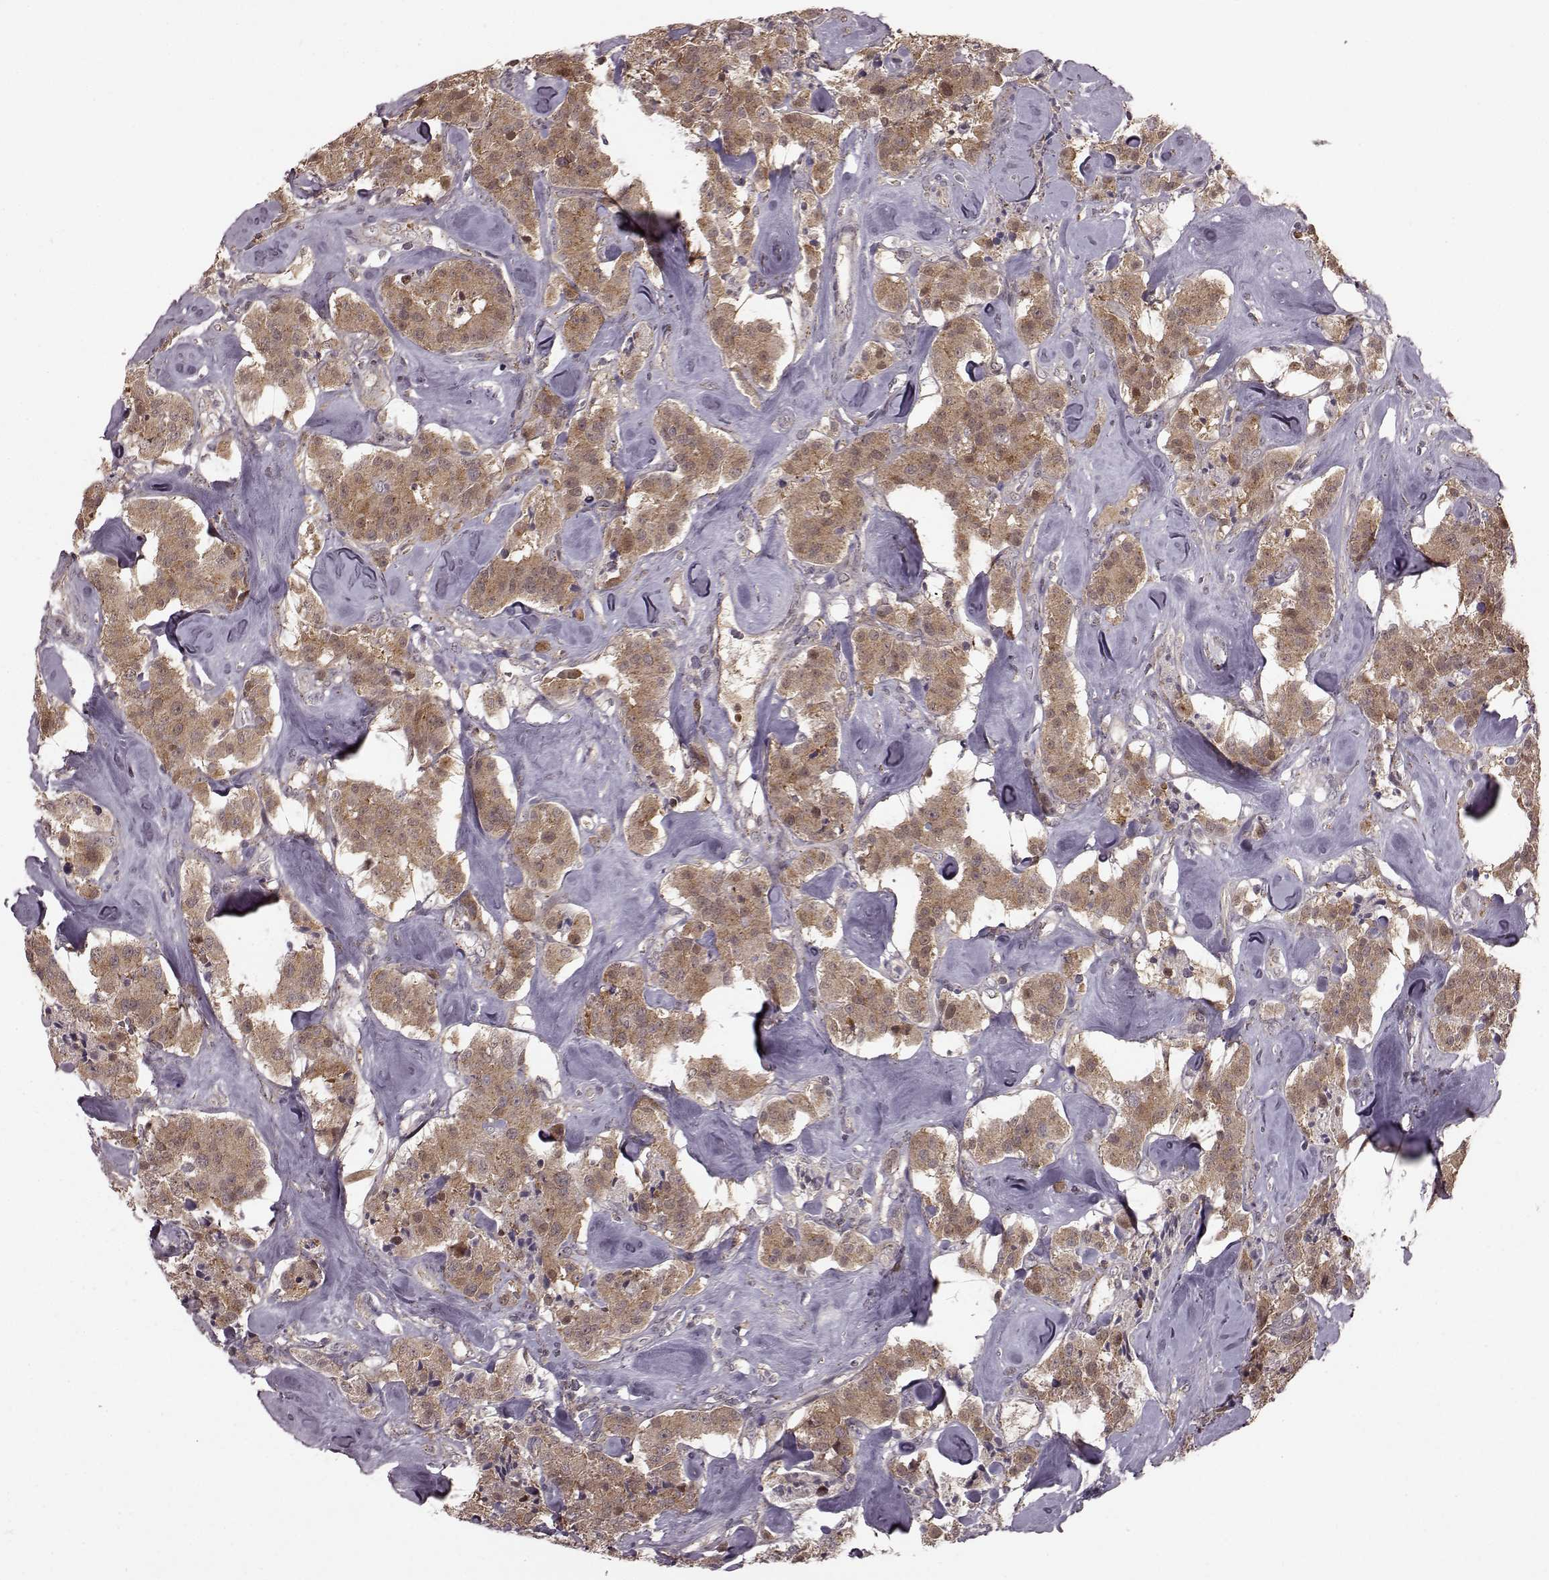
{"staining": {"intensity": "weak", "quantity": ">75%", "location": "cytoplasmic/membranous"}, "tissue": "carcinoid", "cell_type": "Tumor cells", "image_type": "cancer", "snomed": [{"axis": "morphology", "description": "Carcinoid, malignant, NOS"}, {"axis": "topography", "description": "Pancreas"}], "caption": "DAB (3,3'-diaminobenzidine) immunohistochemical staining of human carcinoid shows weak cytoplasmic/membranous protein positivity in approximately >75% of tumor cells.", "gene": "GSS", "patient": {"sex": "male", "age": 41}}